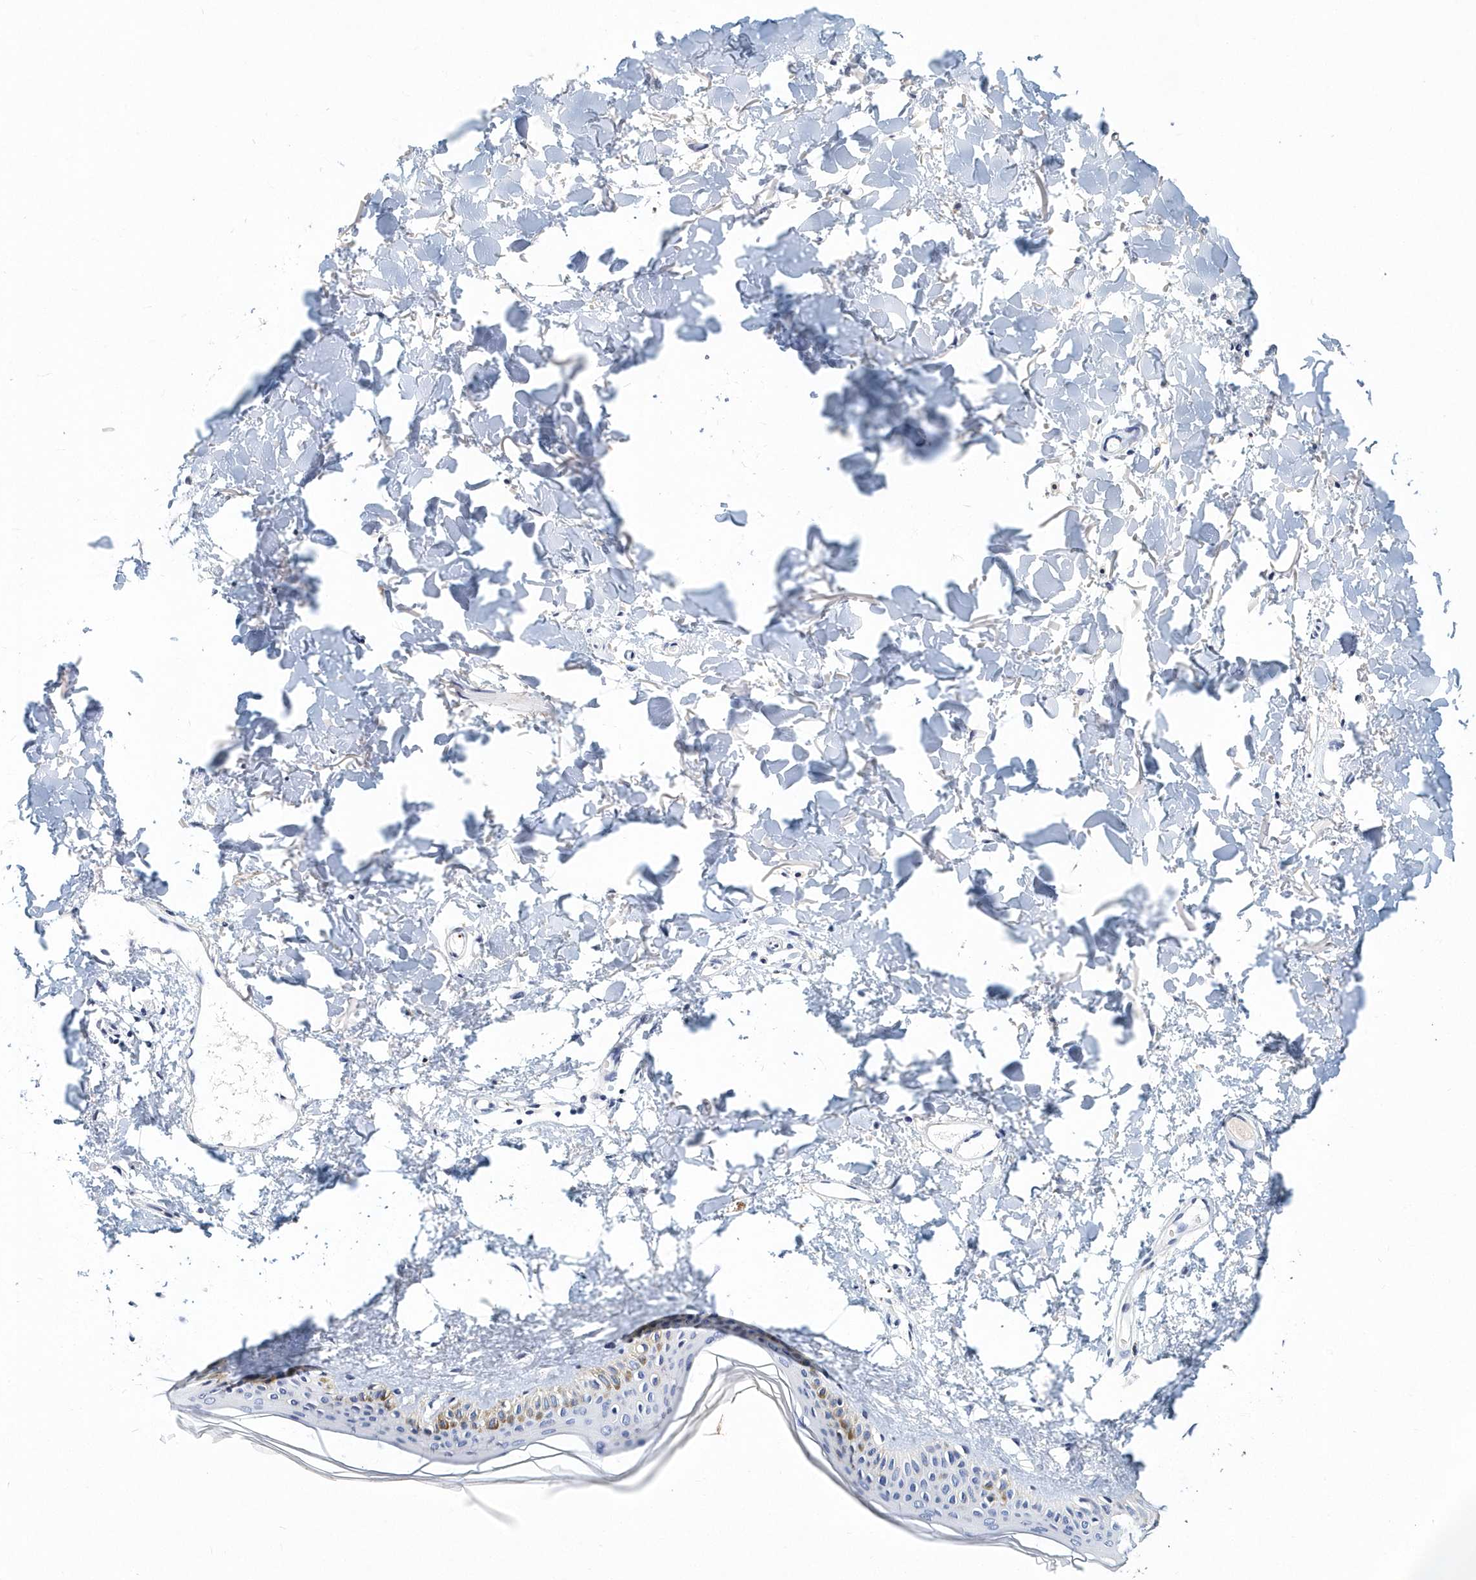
{"staining": {"intensity": "negative", "quantity": "none", "location": "none"}, "tissue": "skin", "cell_type": "Fibroblasts", "image_type": "normal", "snomed": [{"axis": "morphology", "description": "Normal tissue, NOS"}, {"axis": "topography", "description": "Skin"}], "caption": "Immunohistochemistry image of normal skin stained for a protein (brown), which exhibits no staining in fibroblasts.", "gene": "ITGA2B", "patient": {"sex": "female", "age": 58}}